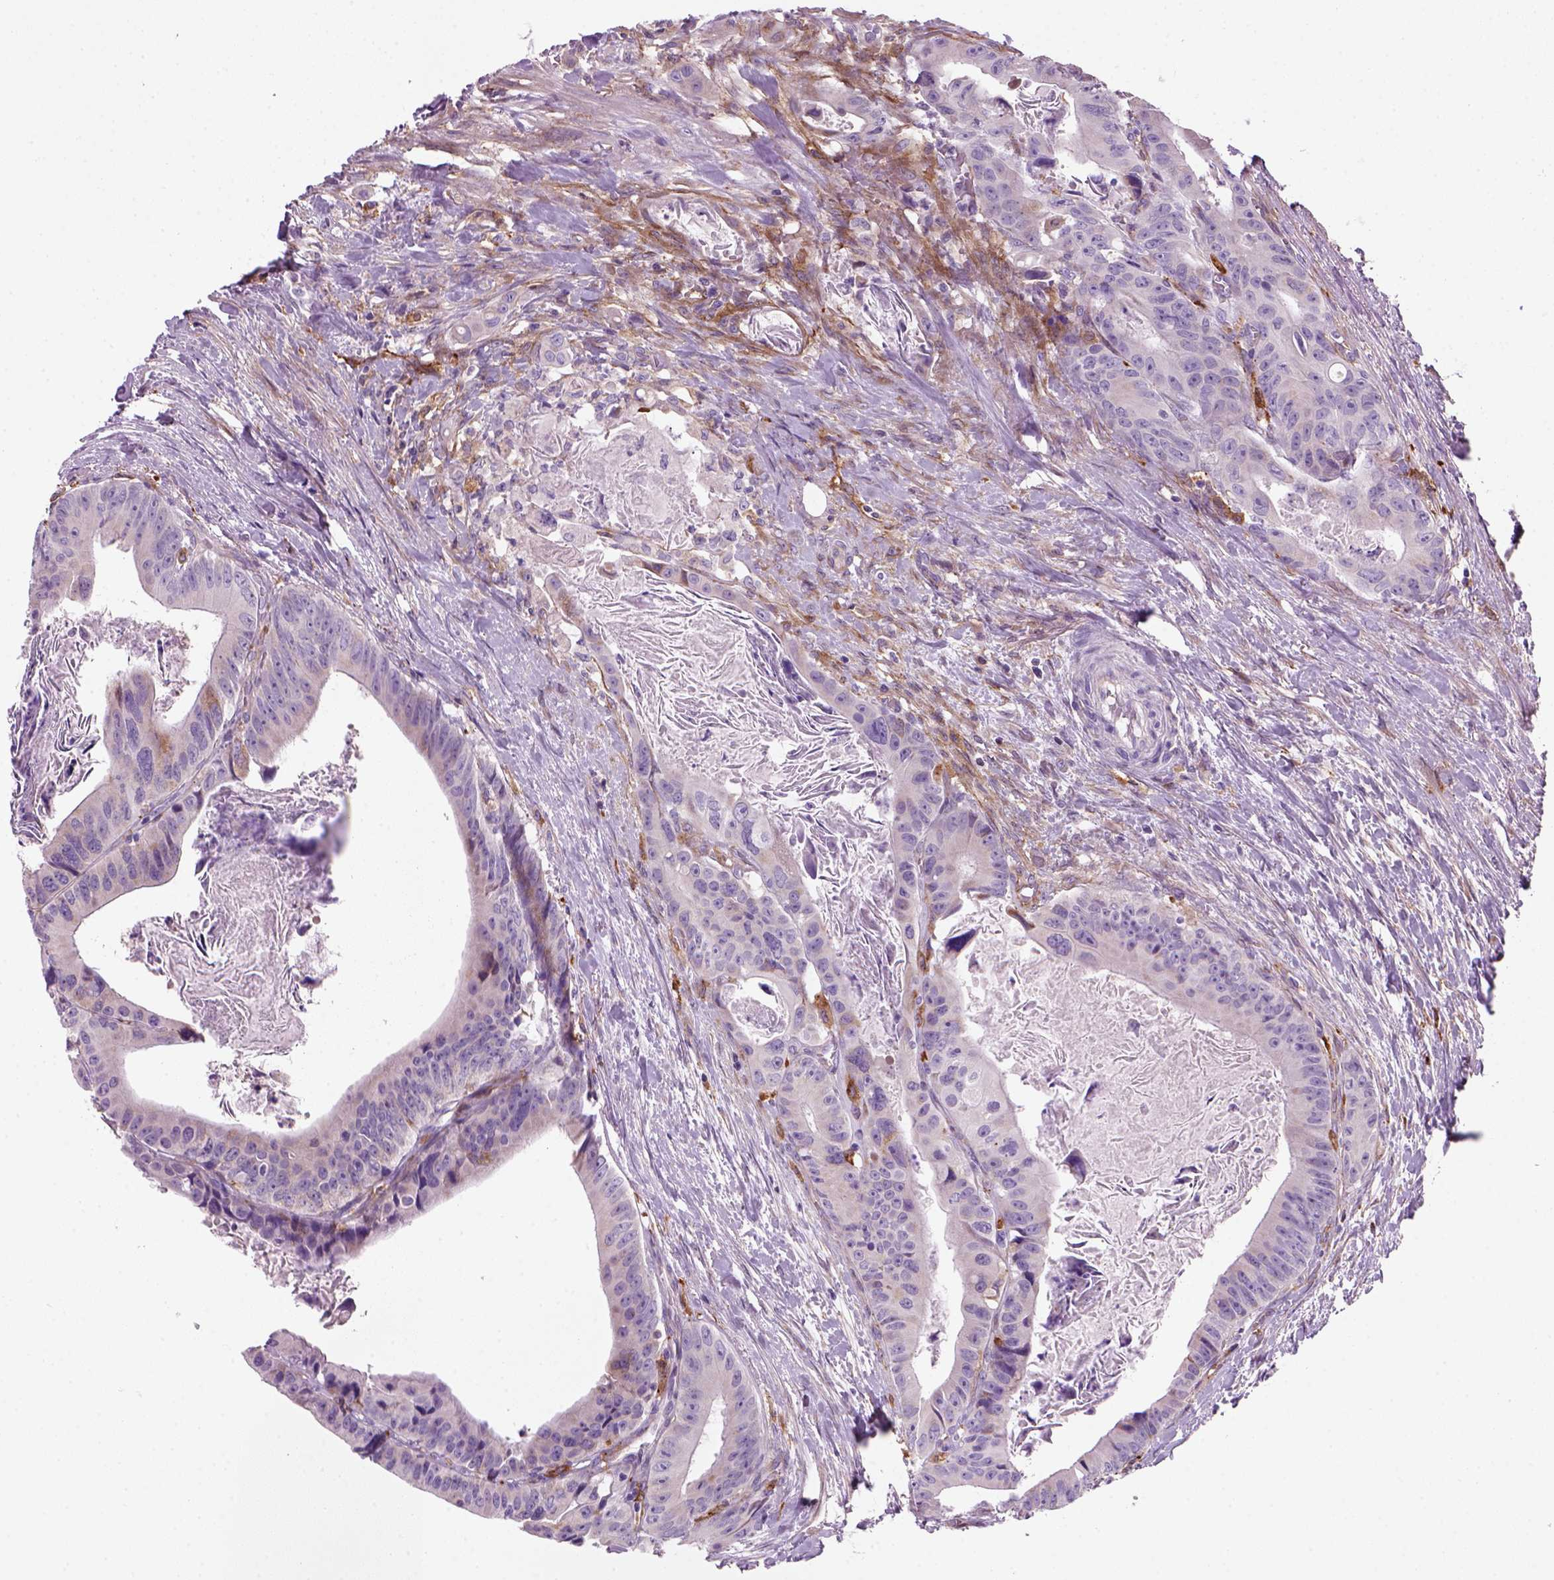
{"staining": {"intensity": "negative", "quantity": "none", "location": "none"}, "tissue": "colorectal cancer", "cell_type": "Tumor cells", "image_type": "cancer", "snomed": [{"axis": "morphology", "description": "Adenocarcinoma, NOS"}, {"axis": "topography", "description": "Rectum"}], "caption": "IHC micrograph of neoplastic tissue: adenocarcinoma (colorectal) stained with DAB reveals no significant protein staining in tumor cells.", "gene": "MARCKS", "patient": {"sex": "male", "age": 64}}